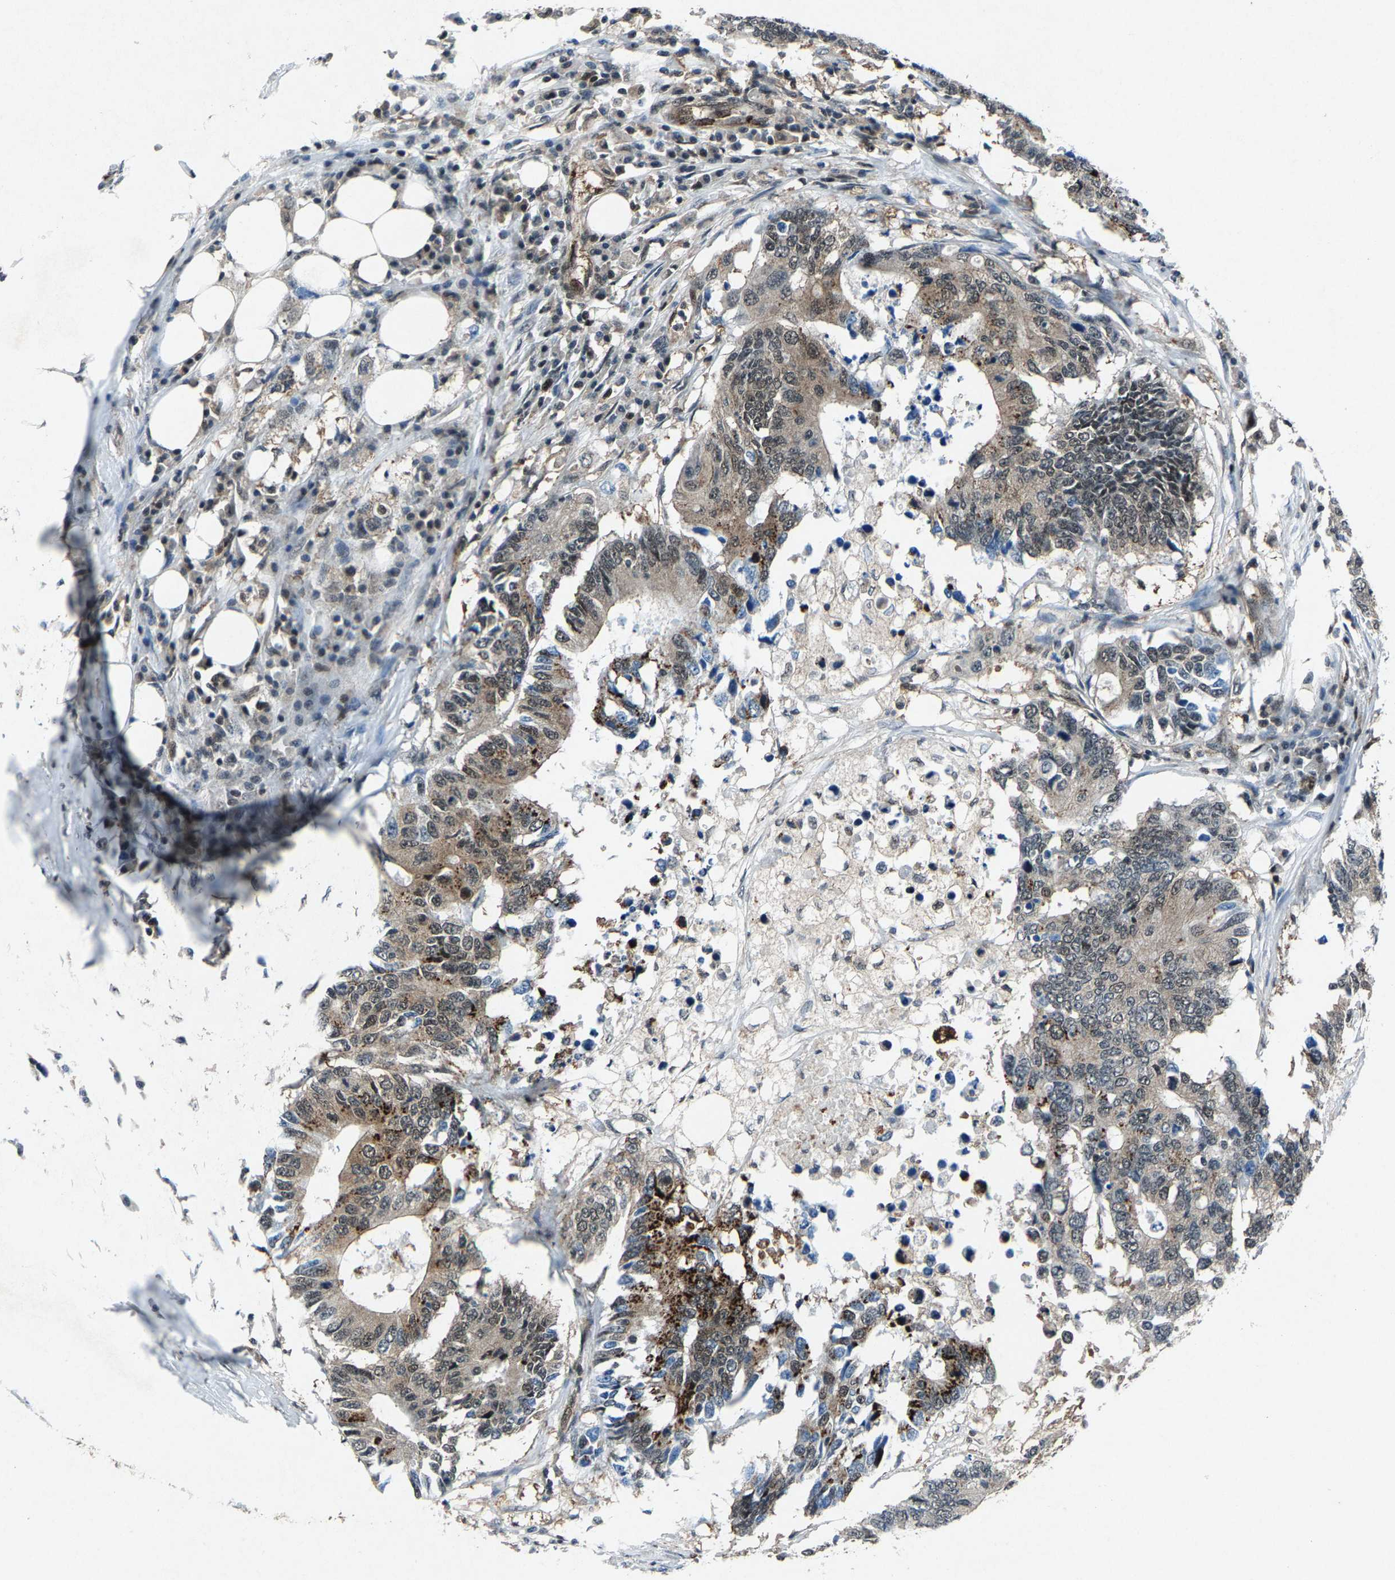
{"staining": {"intensity": "strong", "quantity": "25%-75%", "location": "cytoplasmic/membranous"}, "tissue": "colorectal cancer", "cell_type": "Tumor cells", "image_type": "cancer", "snomed": [{"axis": "morphology", "description": "Adenocarcinoma, NOS"}, {"axis": "topography", "description": "Colon"}], "caption": "Tumor cells display strong cytoplasmic/membranous positivity in about 25%-75% of cells in colorectal cancer (adenocarcinoma).", "gene": "ATXN3", "patient": {"sex": "male", "age": 71}}